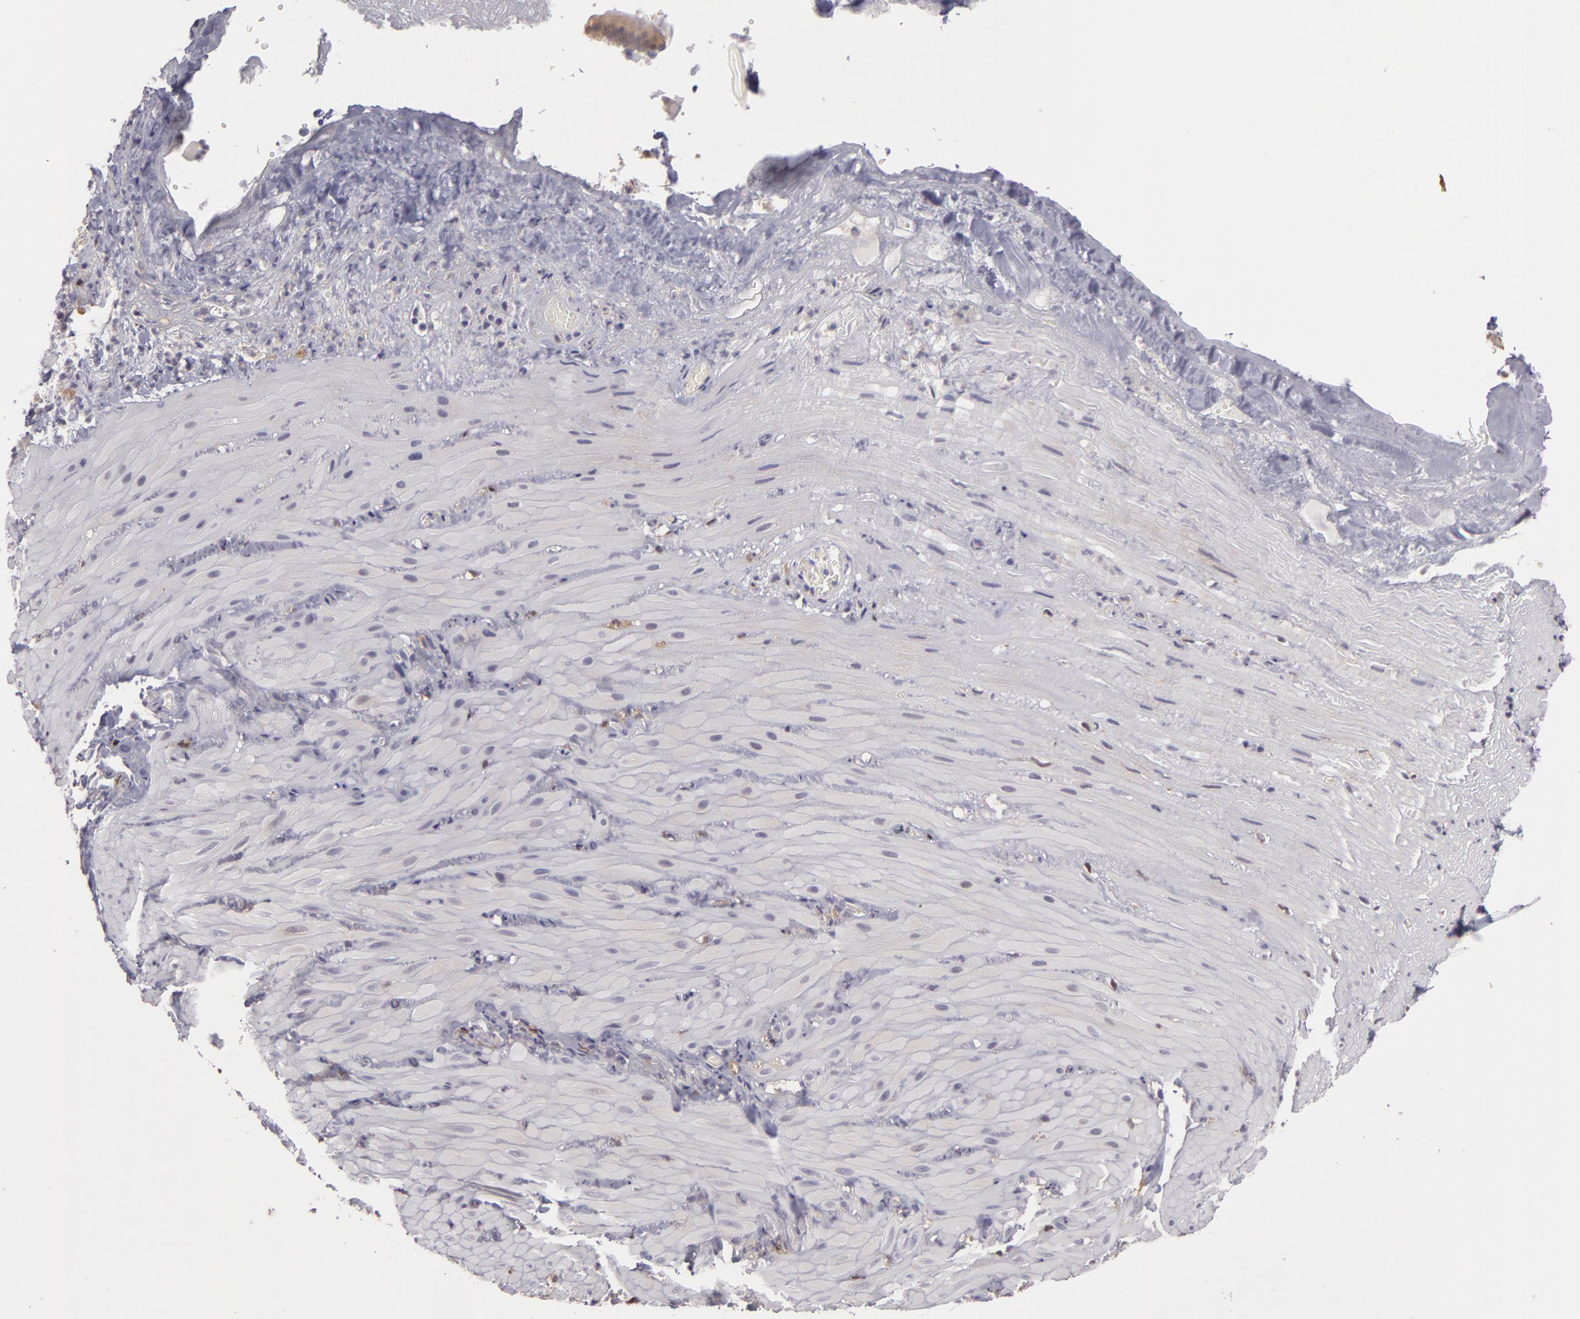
{"staining": {"intensity": "negative", "quantity": "none", "location": "none"}, "tissue": "smooth muscle", "cell_type": "Smooth muscle cells", "image_type": "normal", "snomed": [{"axis": "morphology", "description": "Normal tissue, NOS"}, {"axis": "topography", "description": "Duodenum"}], "caption": "High magnification brightfield microscopy of unremarkable smooth muscle stained with DAB (3,3'-diaminobenzidine) (brown) and counterstained with hematoxylin (blue): smooth muscle cells show no significant staining. Nuclei are stained in blue.", "gene": "GNPDA1", "patient": {"sex": "male", "age": 63}}